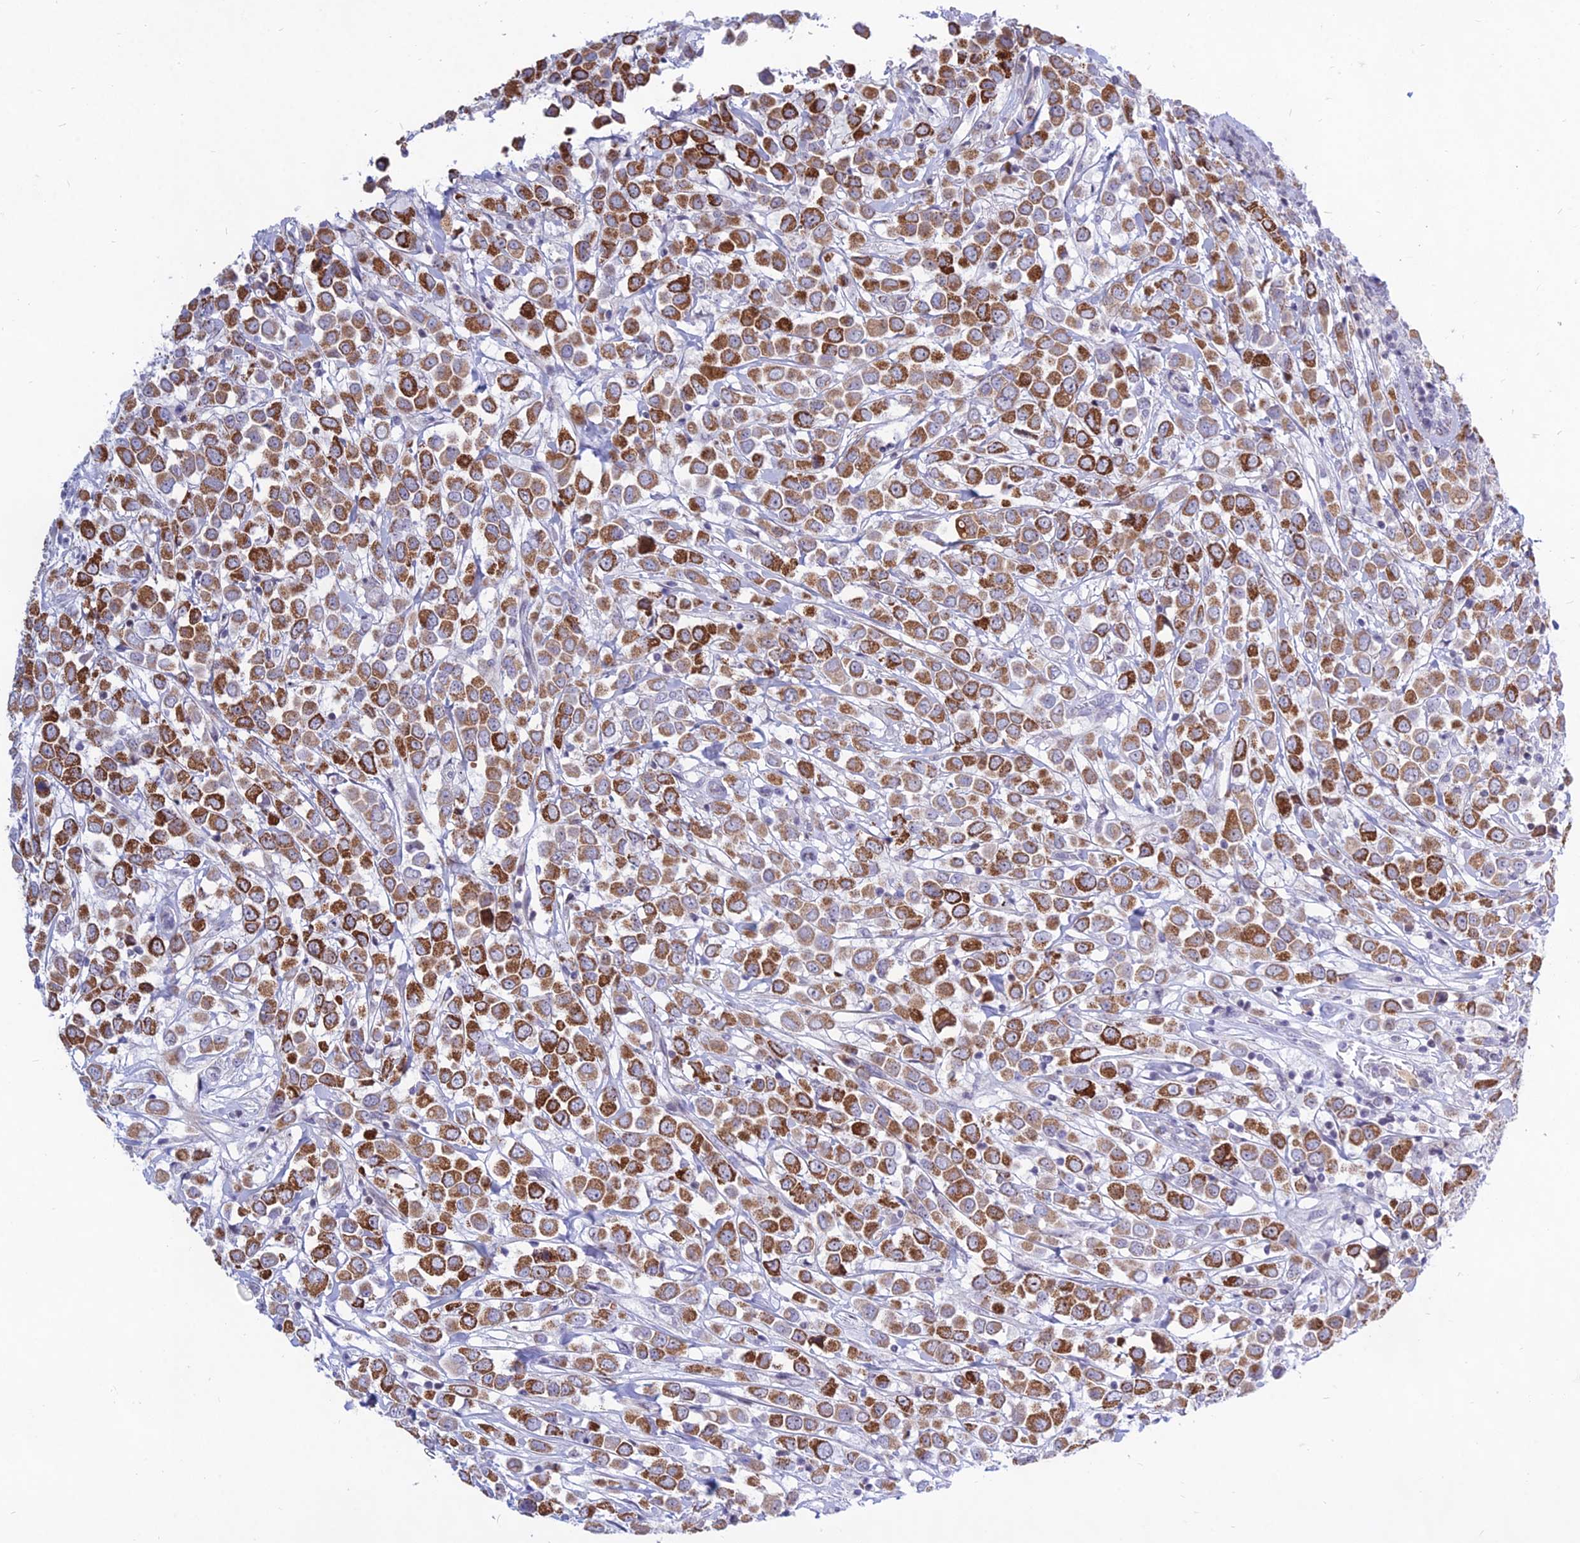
{"staining": {"intensity": "strong", "quantity": ">75%", "location": "cytoplasmic/membranous"}, "tissue": "breast cancer", "cell_type": "Tumor cells", "image_type": "cancer", "snomed": [{"axis": "morphology", "description": "Duct carcinoma"}, {"axis": "topography", "description": "Breast"}], "caption": "Immunohistochemistry image of neoplastic tissue: breast cancer stained using IHC demonstrates high levels of strong protein expression localized specifically in the cytoplasmic/membranous of tumor cells, appearing as a cytoplasmic/membranous brown color.", "gene": "KRR1", "patient": {"sex": "female", "age": 61}}